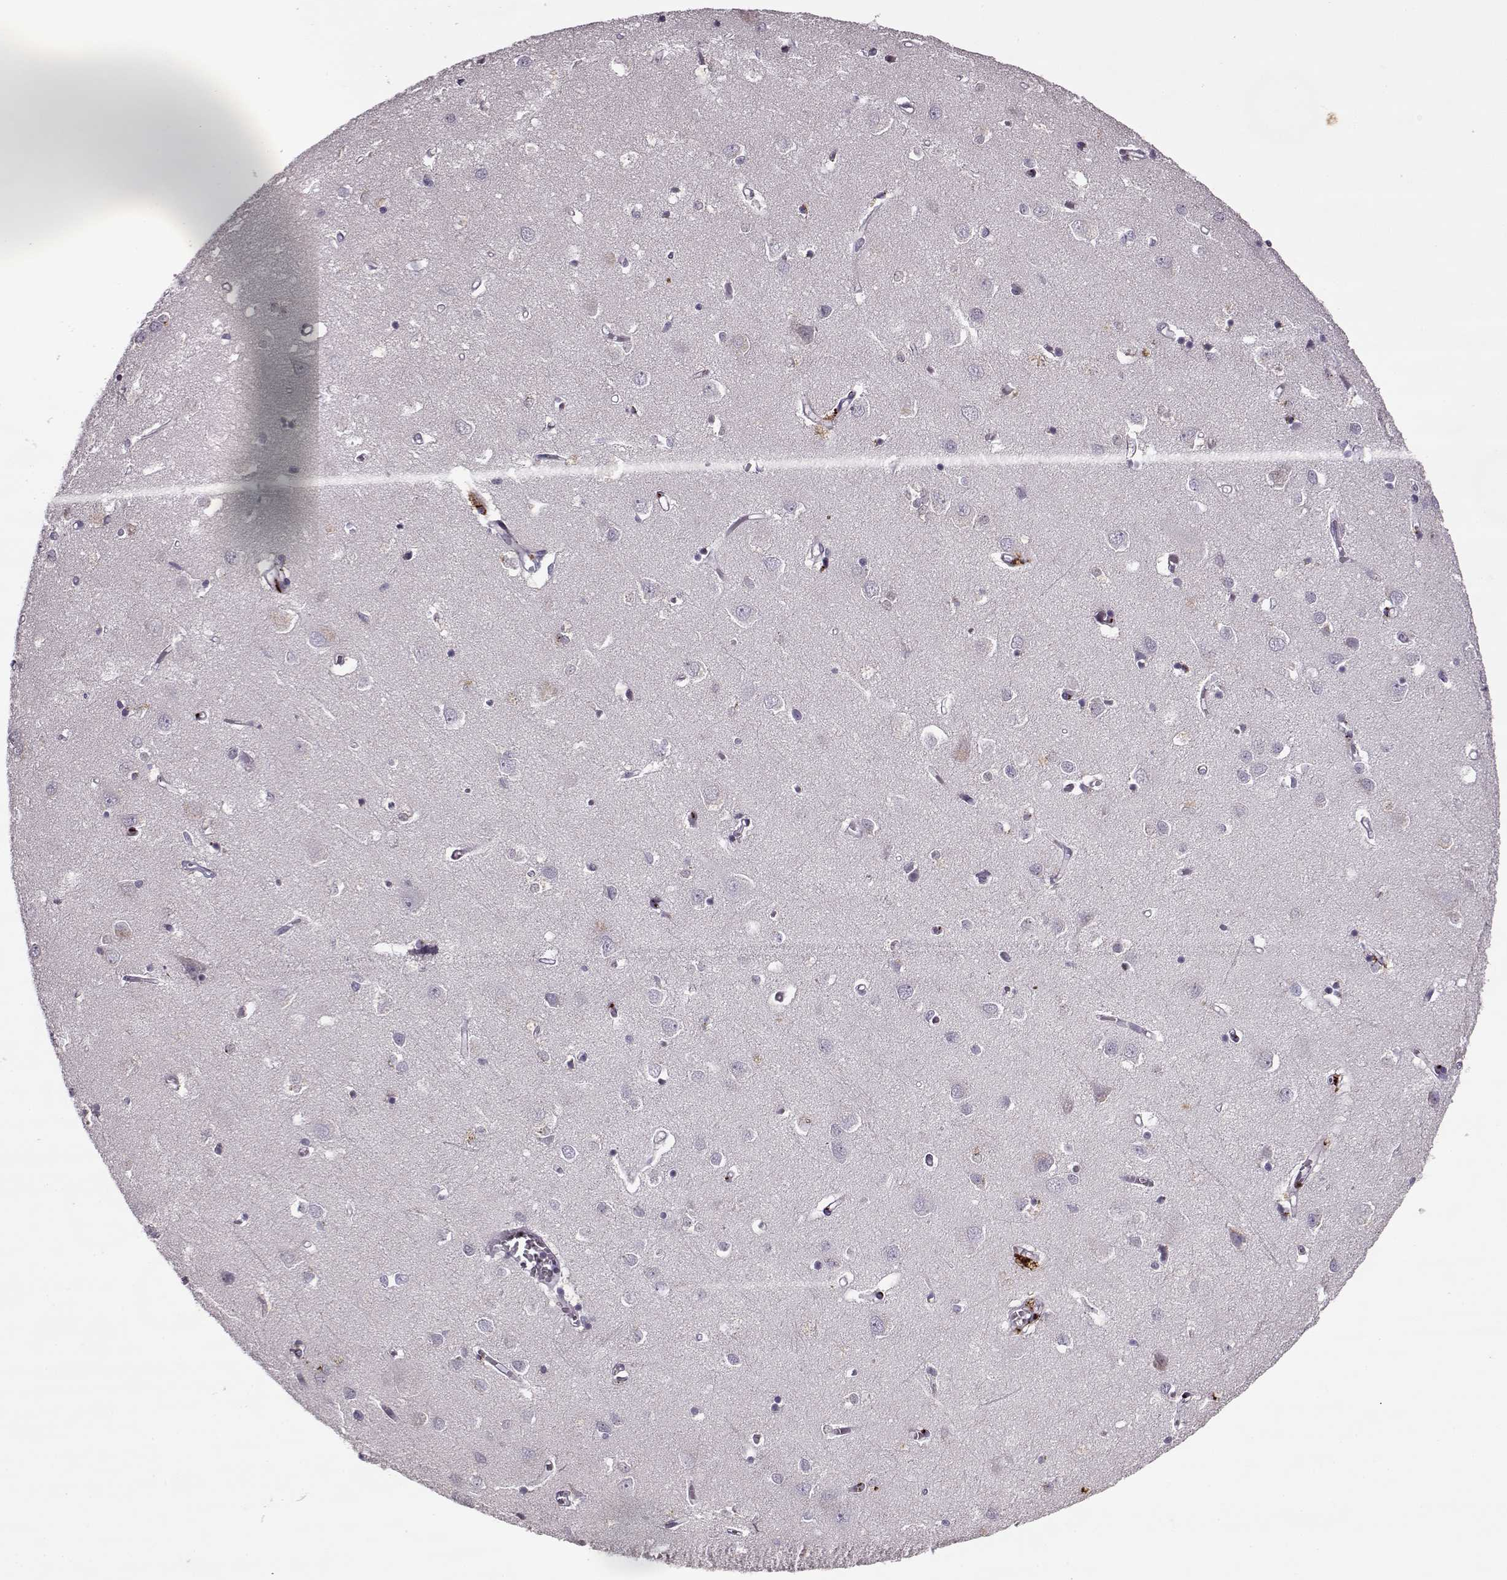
{"staining": {"intensity": "negative", "quantity": "none", "location": "none"}, "tissue": "cerebral cortex", "cell_type": "Endothelial cells", "image_type": "normal", "snomed": [{"axis": "morphology", "description": "Normal tissue, NOS"}, {"axis": "topography", "description": "Cerebral cortex"}], "caption": "This is a photomicrograph of immunohistochemistry (IHC) staining of benign cerebral cortex, which shows no expression in endothelial cells.", "gene": "ACOT11", "patient": {"sex": "male", "age": 70}}